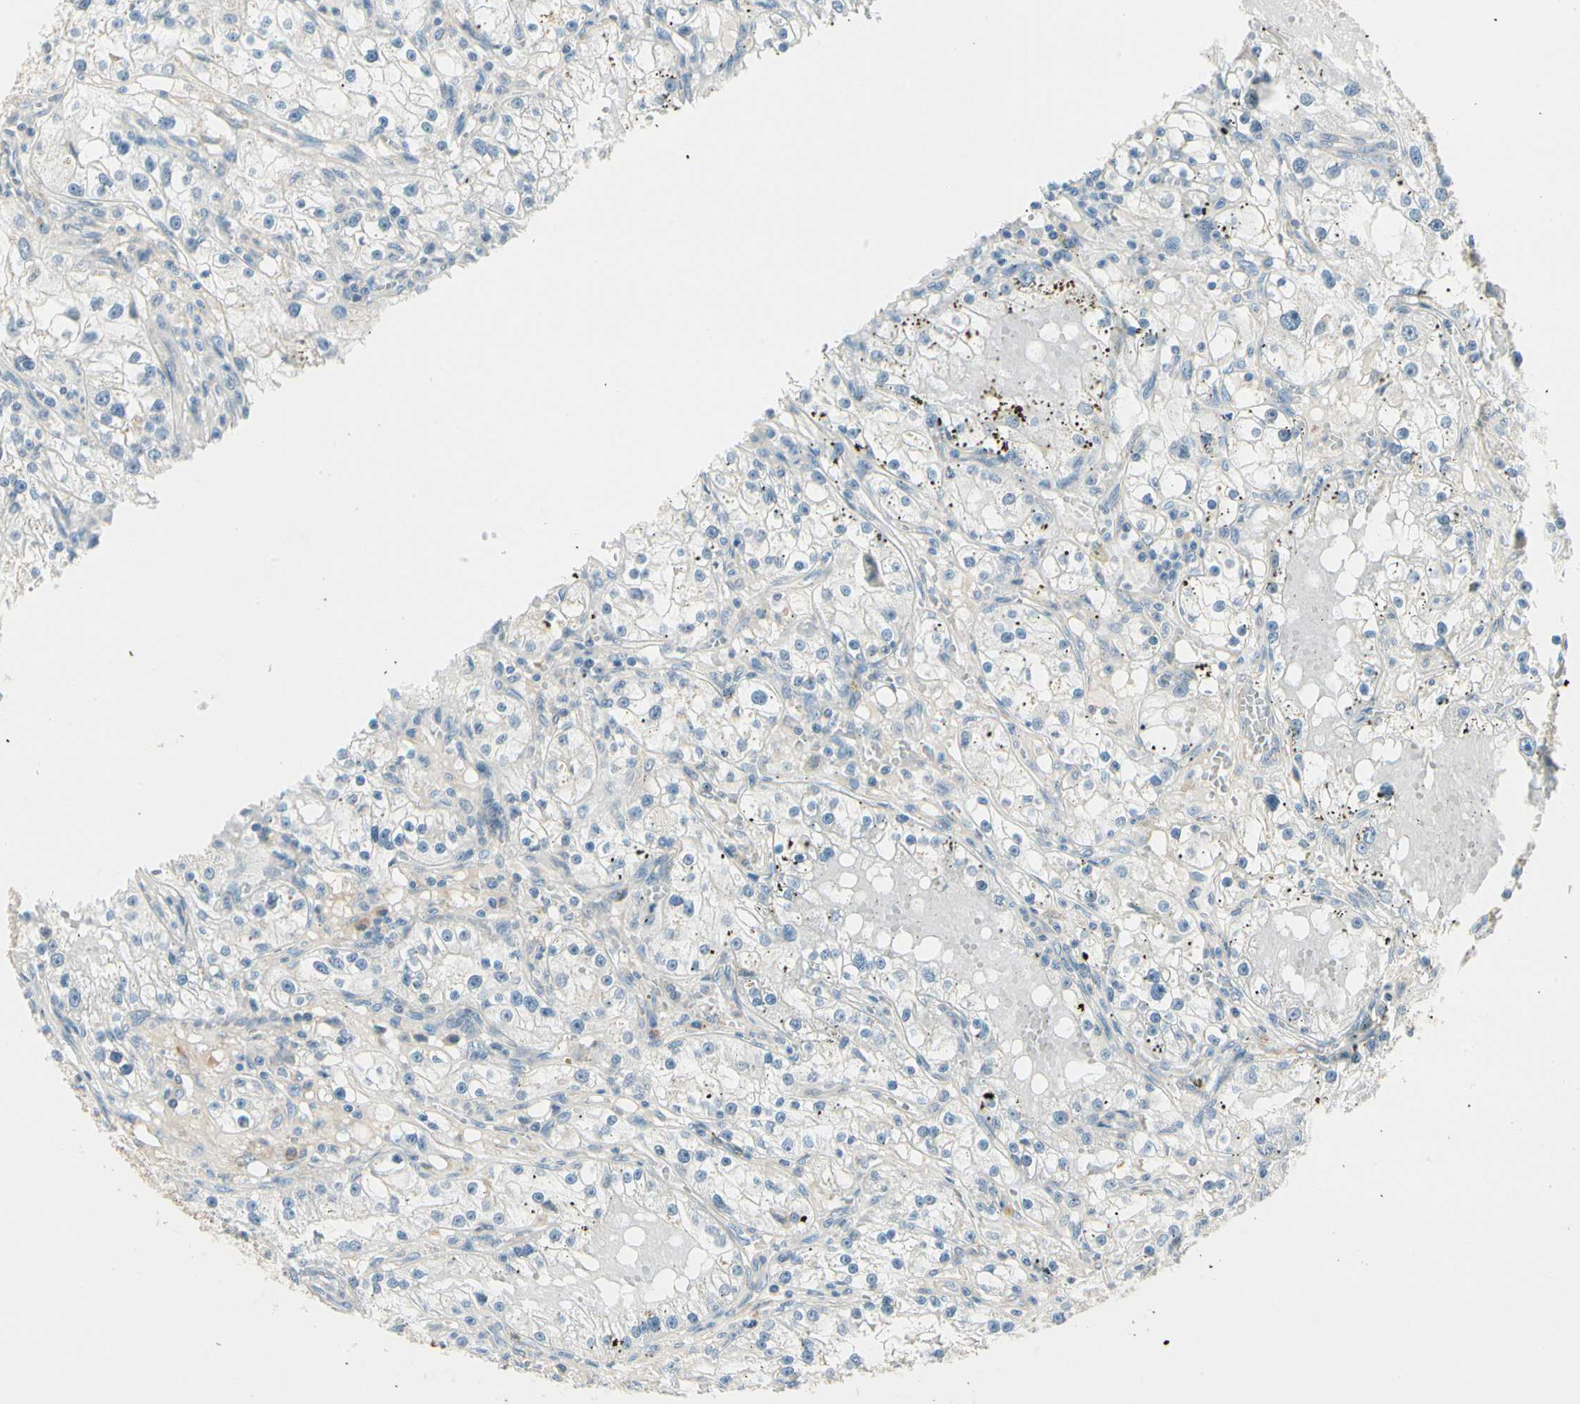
{"staining": {"intensity": "negative", "quantity": "none", "location": "none"}, "tissue": "renal cancer", "cell_type": "Tumor cells", "image_type": "cancer", "snomed": [{"axis": "morphology", "description": "Adenocarcinoma, NOS"}, {"axis": "topography", "description": "Kidney"}], "caption": "A micrograph of human renal cancer is negative for staining in tumor cells.", "gene": "DUSP12", "patient": {"sex": "male", "age": 56}}